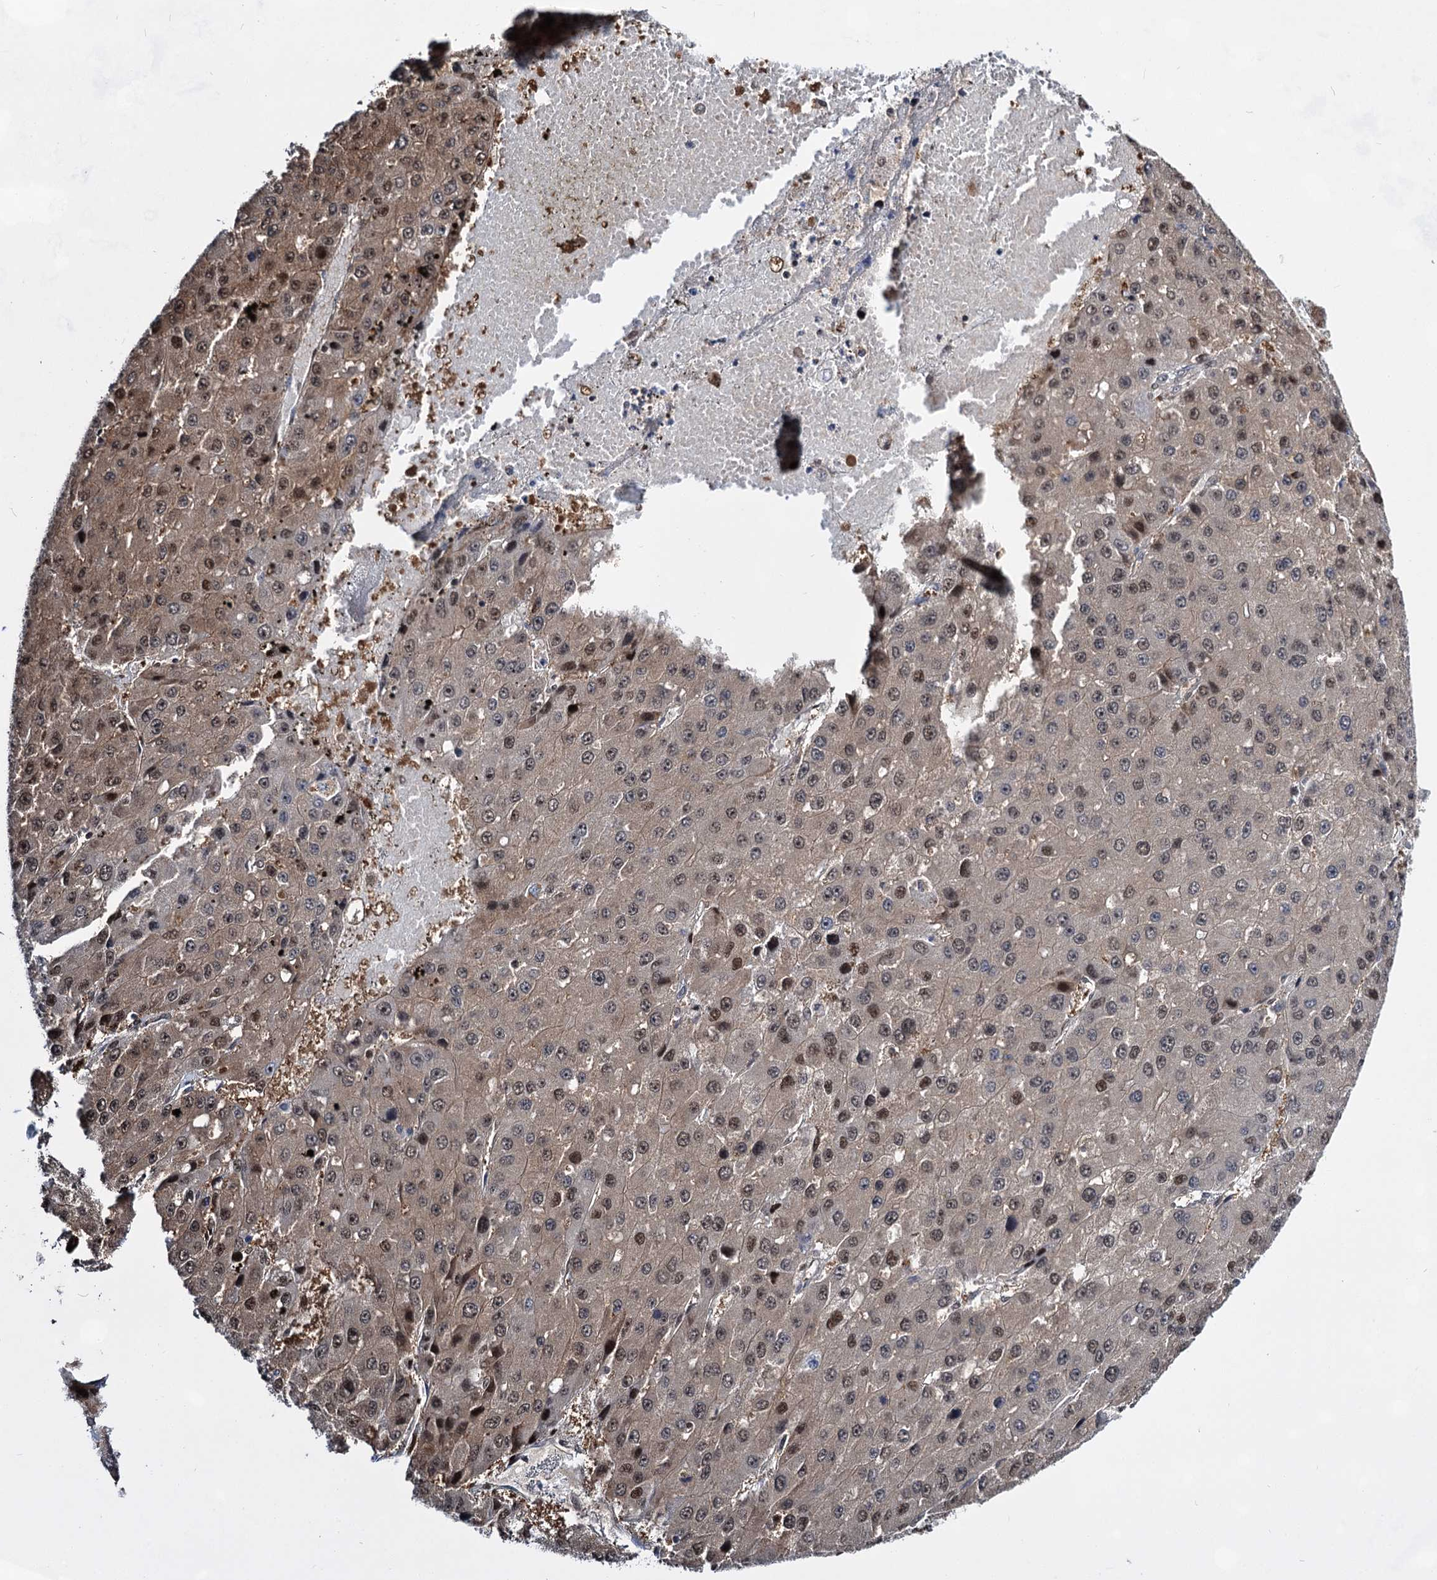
{"staining": {"intensity": "moderate", "quantity": ">75%", "location": "cytoplasmic/membranous,nuclear"}, "tissue": "liver cancer", "cell_type": "Tumor cells", "image_type": "cancer", "snomed": [{"axis": "morphology", "description": "Carcinoma, Hepatocellular, NOS"}, {"axis": "topography", "description": "Liver"}], "caption": "Immunohistochemical staining of human hepatocellular carcinoma (liver) shows medium levels of moderate cytoplasmic/membranous and nuclear protein positivity in approximately >75% of tumor cells.", "gene": "GPBP1", "patient": {"sex": "female", "age": 73}}